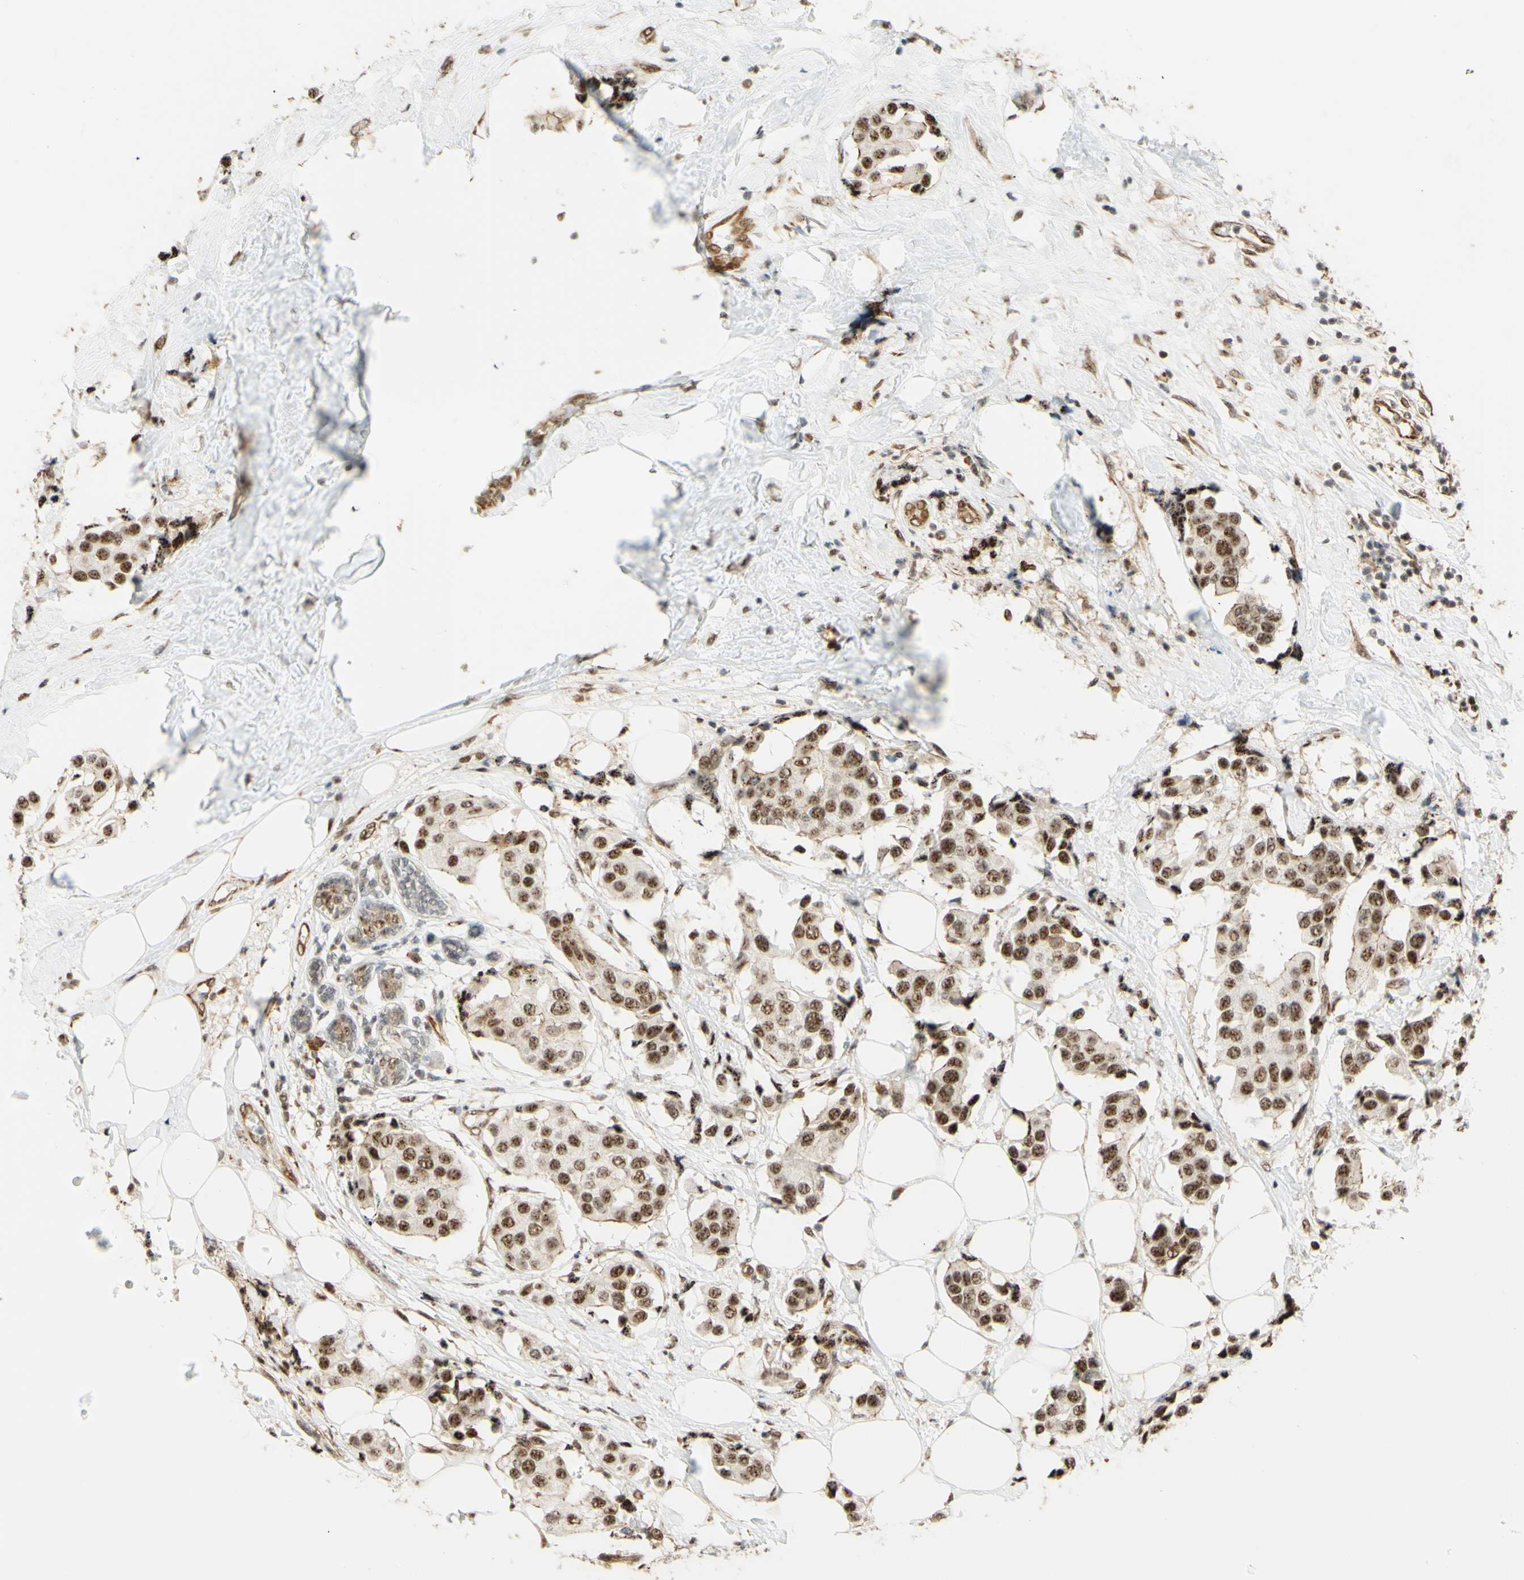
{"staining": {"intensity": "moderate", "quantity": ">75%", "location": "nuclear"}, "tissue": "breast cancer", "cell_type": "Tumor cells", "image_type": "cancer", "snomed": [{"axis": "morphology", "description": "Normal tissue, NOS"}, {"axis": "morphology", "description": "Duct carcinoma"}, {"axis": "topography", "description": "Breast"}], "caption": "Tumor cells show medium levels of moderate nuclear positivity in approximately >75% of cells in human breast cancer.", "gene": "SAP18", "patient": {"sex": "female", "age": 39}}